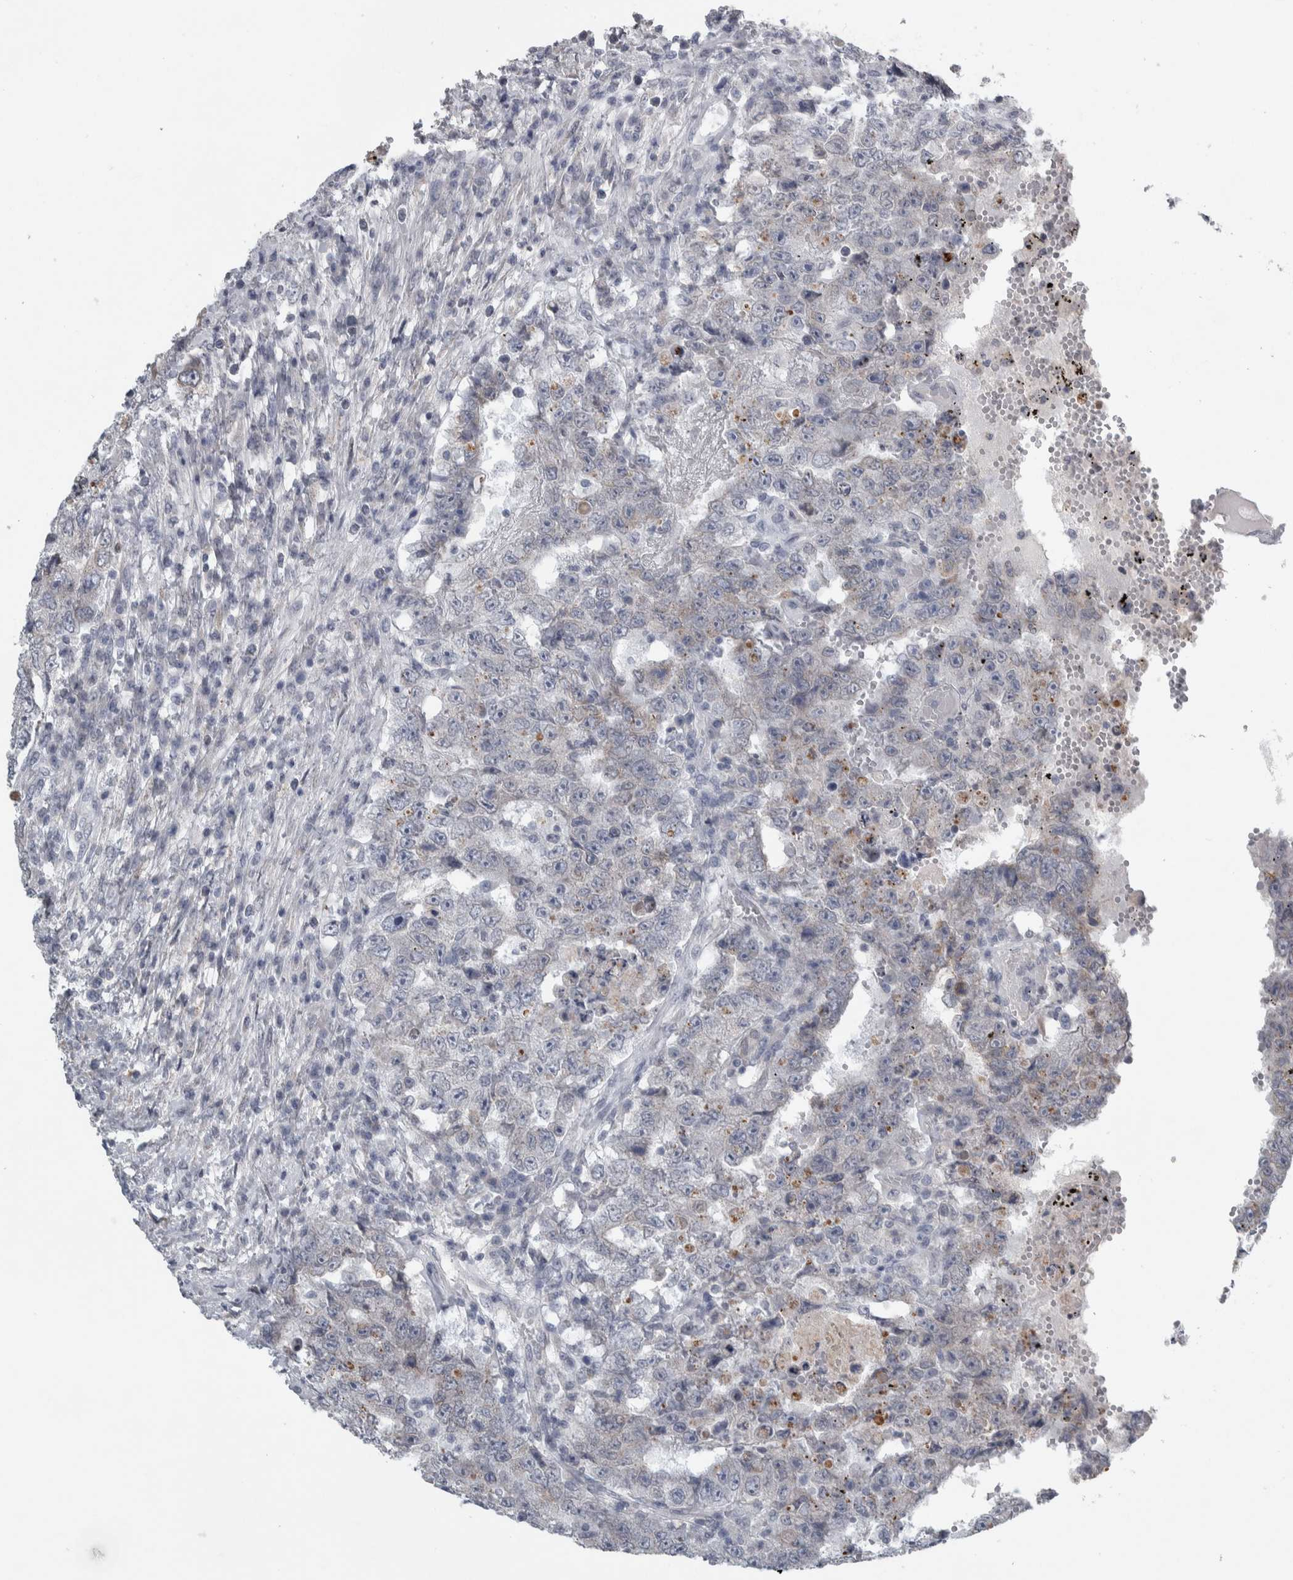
{"staining": {"intensity": "weak", "quantity": "<25%", "location": "cytoplasmic/membranous"}, "tissue": "testis cancer", "cell_type": "Tumor cells", "image_type": "cancer", "snomed": [{"axis": "morphology", "description": "Carcinoma, Embryonal, NOS"}, {"axis": "topography", "description": "Testis"}], "caption": "Testis cancer stained for a protein using immunohistochemistry exhibits no expression tumor cells.", "gene": "SIGMAR1", "patient": {"sex": "male", "age": 26}}